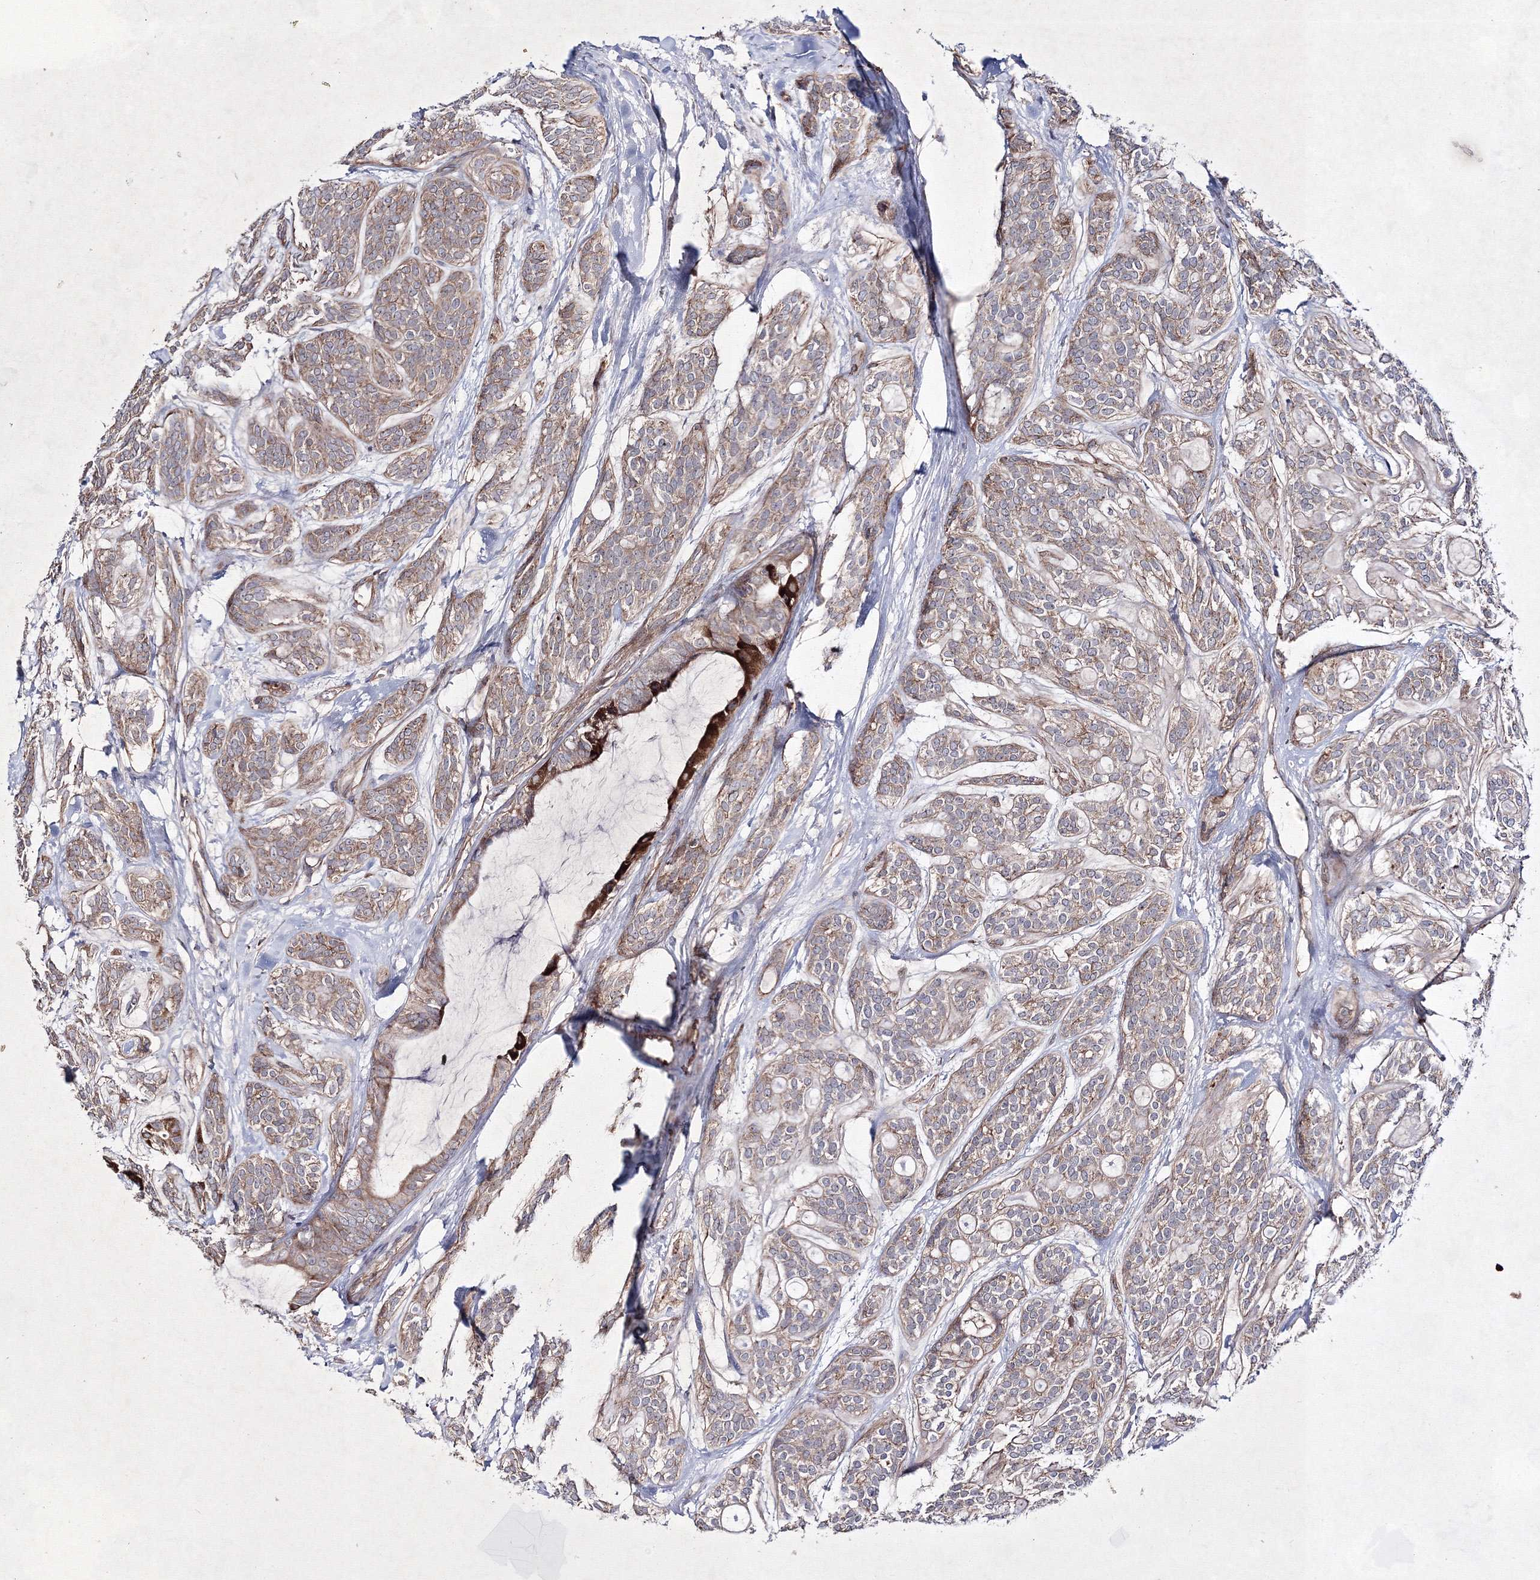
{"staining": {"intensity": "weak", "quantity": ">75%", "location": "cytoplasmic/membranous"}, "tissue": "head and neck cancer", "cell_type": "Tumor cells", "image_type": "cancer", "snomed": [{"axis": "morphology", "description": "Adenocarcinoma, NOS"}, {"axis": "topography", "description": "Head-Neck"}], "caption": "IHC micrograph of neoplastic tissue: adenocarcinoma (head and neck) stained using immunohistochemistry (IHC) exhibits low levels of weak protein expression localized specifically in the cytoplasmic/membranous of tumor cells, appearing as a cytoplasmic/membranous brown color.", "gene": "GFM1", "patient": {"sex": "male", "age": 66}}